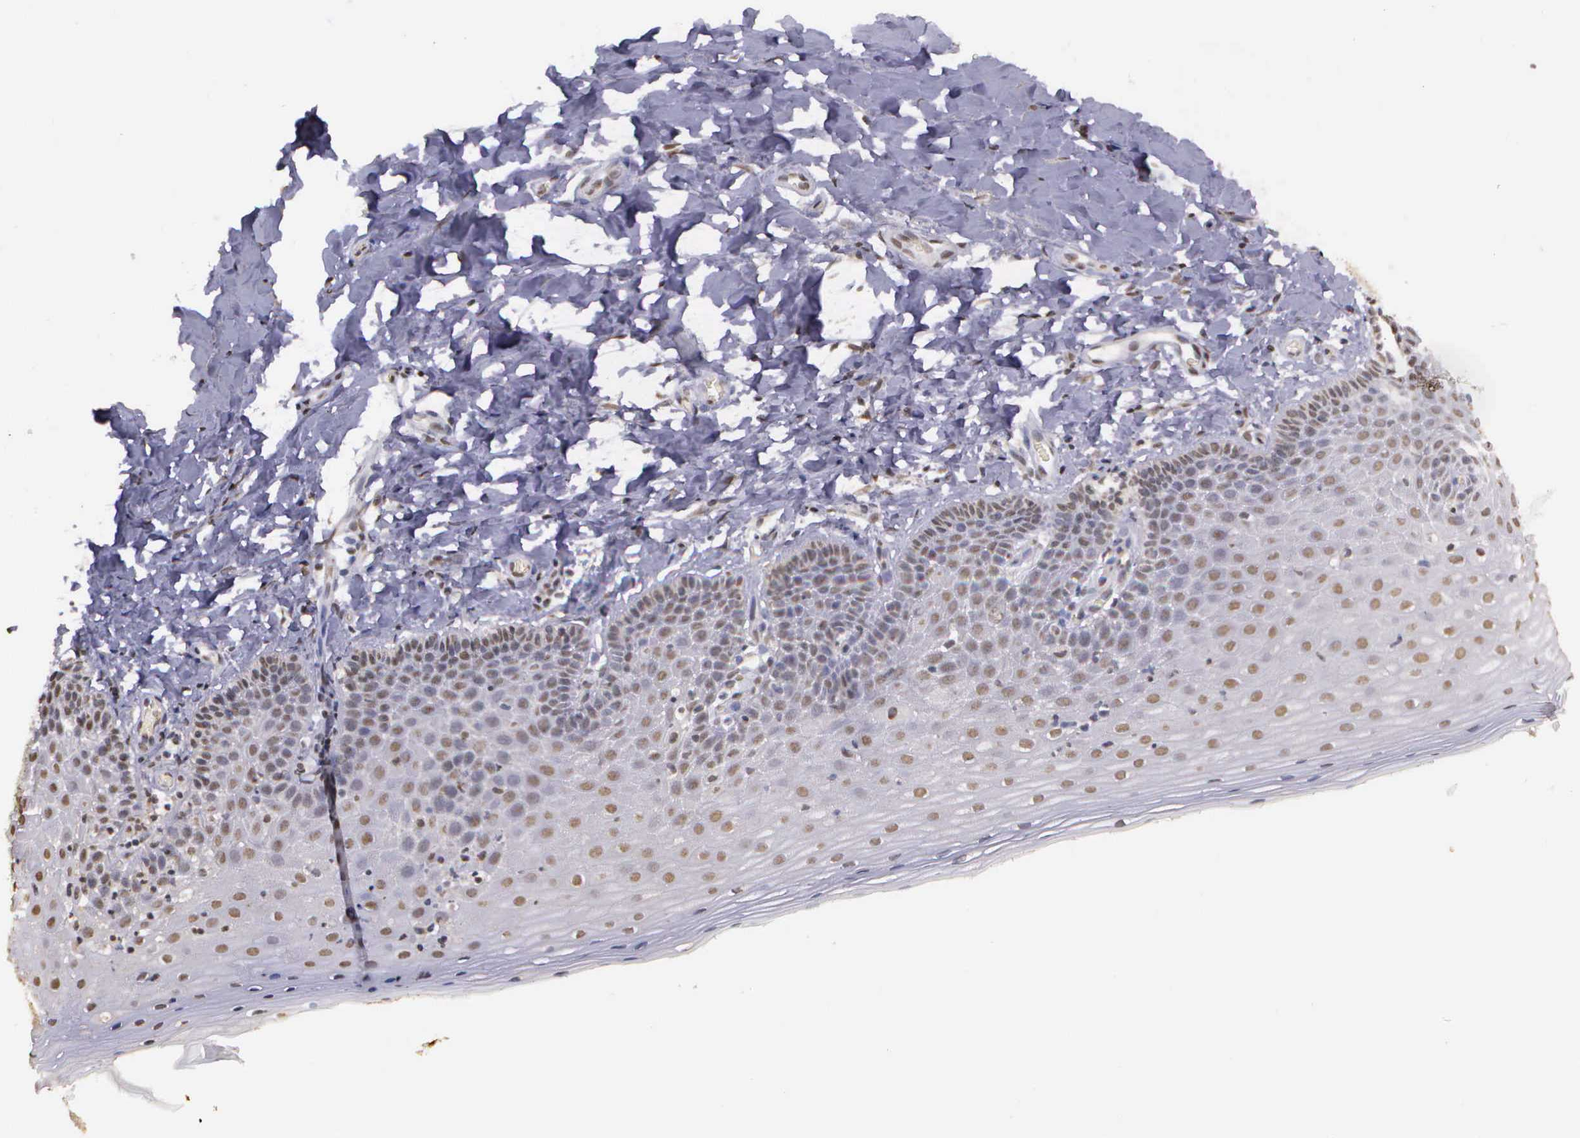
{"staining": {"intensity": "negative", "quantity": "none", "location": "none"}, "tissue": "cervix", "cell_type": "Glandular cells", "image_type": "normal", "snomed": [{"axis": "morphology", "description": "Normal tissue, NOS"}, {"axis": "topography", "description": "Cervix"}], "caption": "IHC histopathology image of benign cervix: human cervix stained with DAB reveals no significant protein expression in glandular cells. (Stains: DAB immunohistochemistry (IHC) with hematoxylin counter stain, Microscopy: brightfield microscopy at high magnification).", "gene": "ARMCX5", "patient": {"sex": "female", "age": 53}}